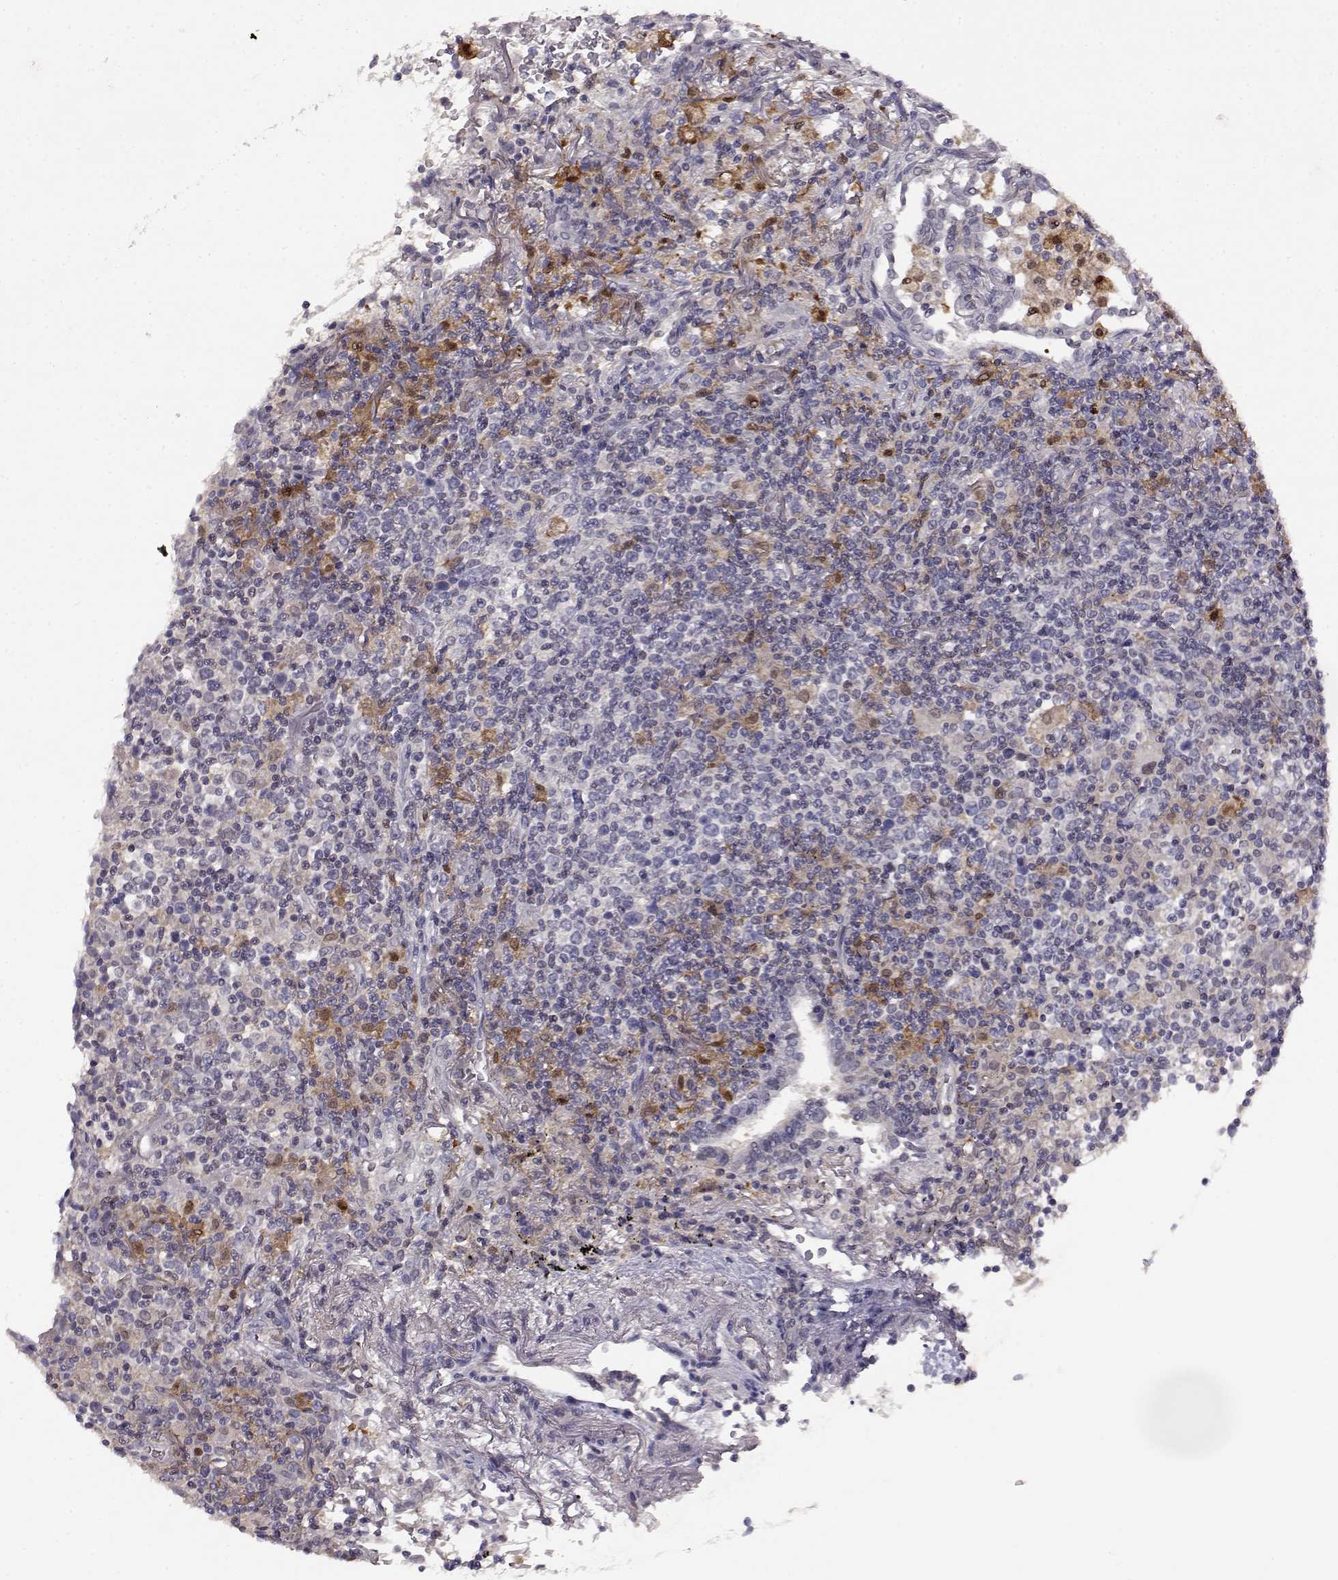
{"staining": {"intensity": "moderate", "quantity": "<25%", "location": "cytoplasmic/membranous,nuclear"}, "tissue": "lymphoma", "cell_type": "Tumor cells", "image_type": "cancer", "snomed": [{"axis": "morphology", "description": "Malignant lymphoma, non-Hodgkin's type, High grade"}, {"axis": "topography", "description": "Lung"}], "caption": "This is an image of immunohistochemistry (IHC) staining of malignant lymphoma, non-Hodgkin's type (high-grade), which shows moderate staining in the cytoplasmic/membranous and nuclear of tumor cells.", "gene": "AKR1B1", "patient": {"sex": "male", "age": 79}}